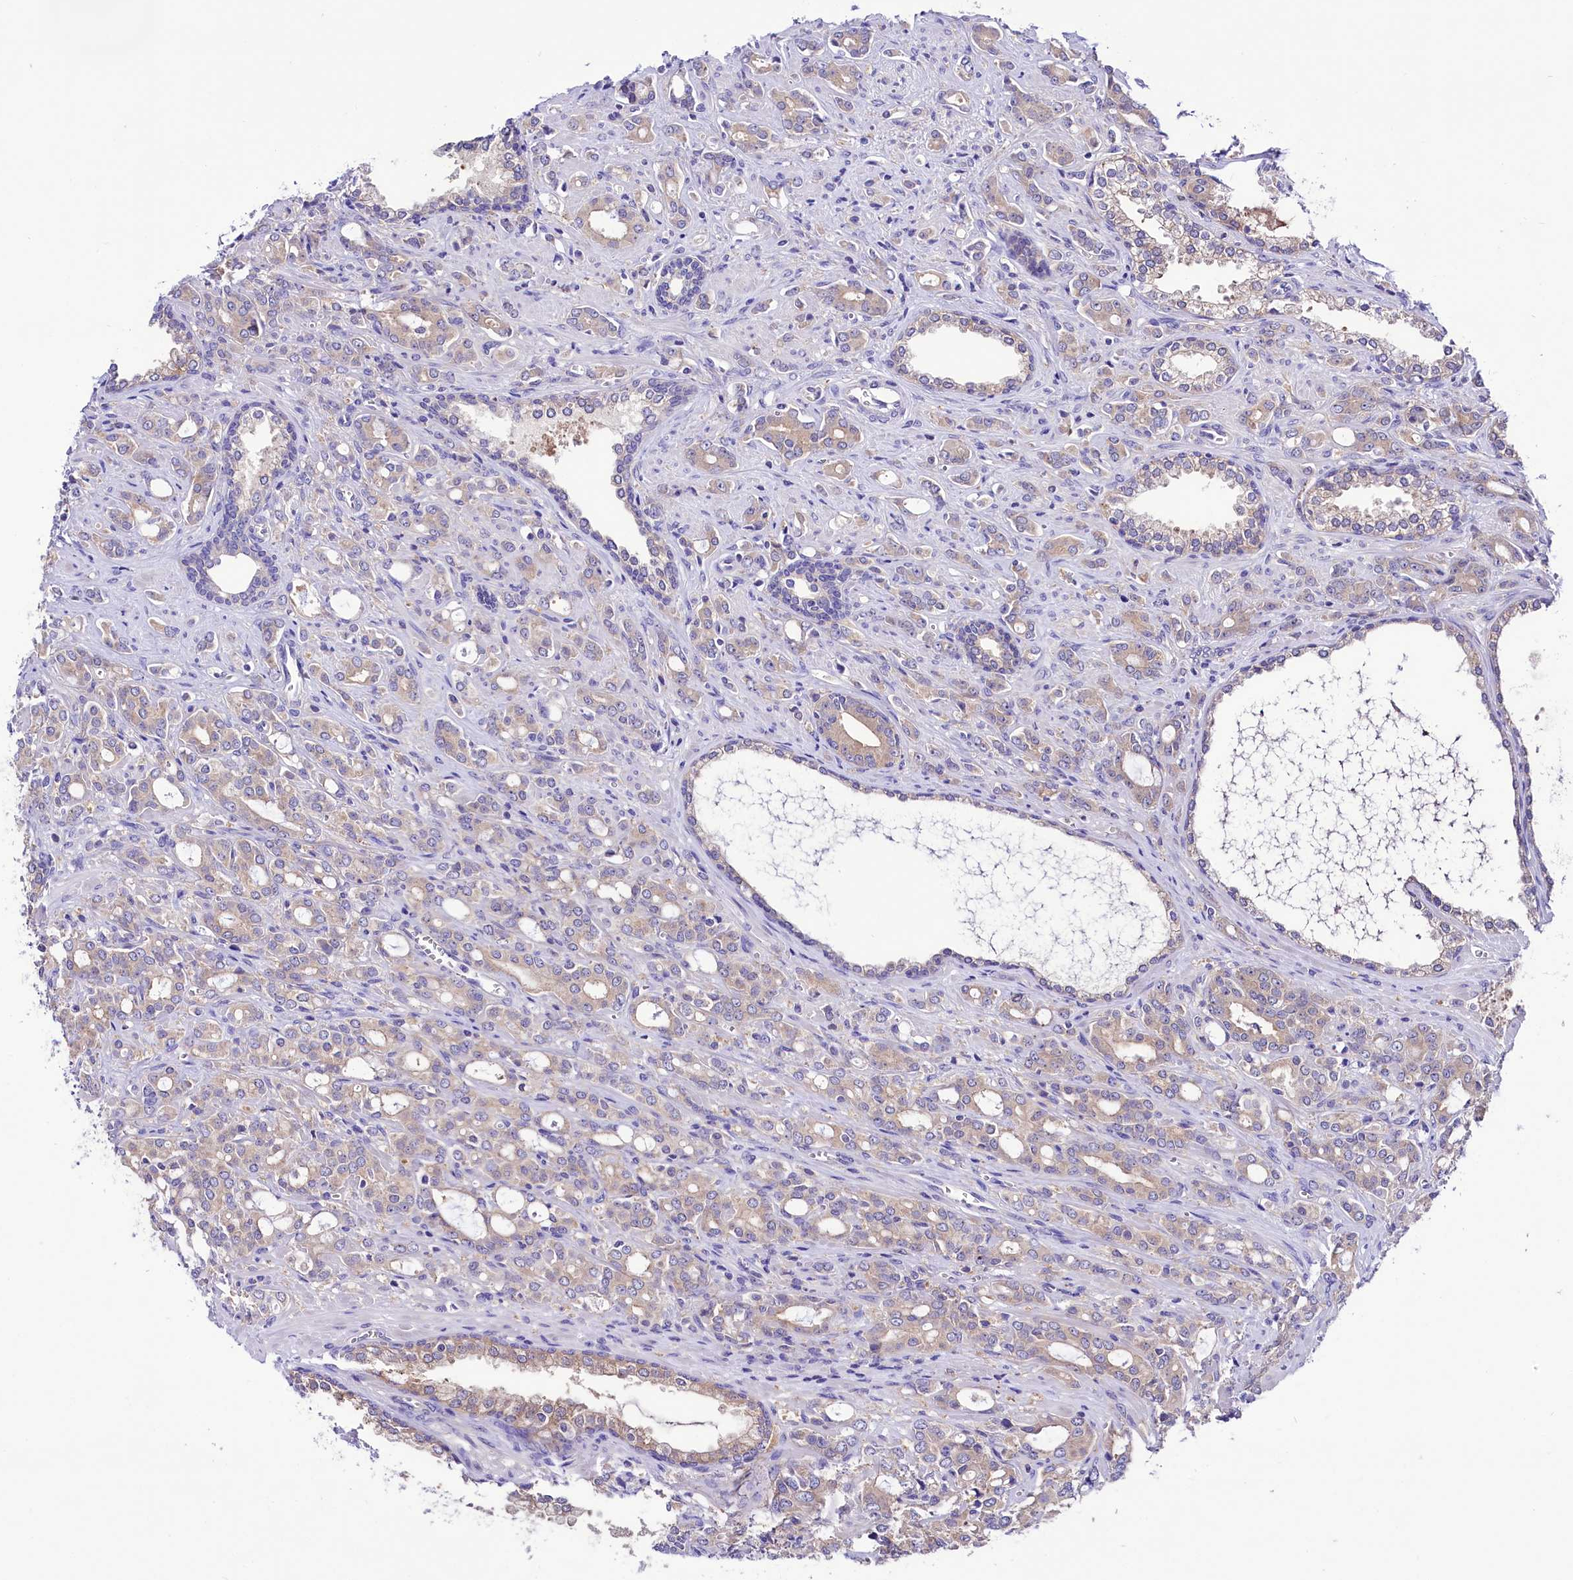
{"staining": {"intensity": "weak", "quantity": "25%-75%", "location": "cytoplasmic/membranous"}, "tissue": "prostate cancer", "cell_type": "Tumor cells", "image_type": "cancer", "snomed": [{"axis": "morphology", "description": "Adenocarcinoma, High grade"}, {"axis": "topography", "description": "Prostate"}], "caption": "High-power microscopy captured an immunohistochemistry photomicrograph of prostate cancer (adenocarcinoma (high-grade)), revealing weak cytoplasmic/membranous positivity in about 25%-75% of tumor cells. The staining is performed using DAB brown chromogen to label protein expression. The nuclei are counter-stained blue using hematoxylin.", "gene": "ABHD5", "patient": {"sex": "male", "age": 72}}